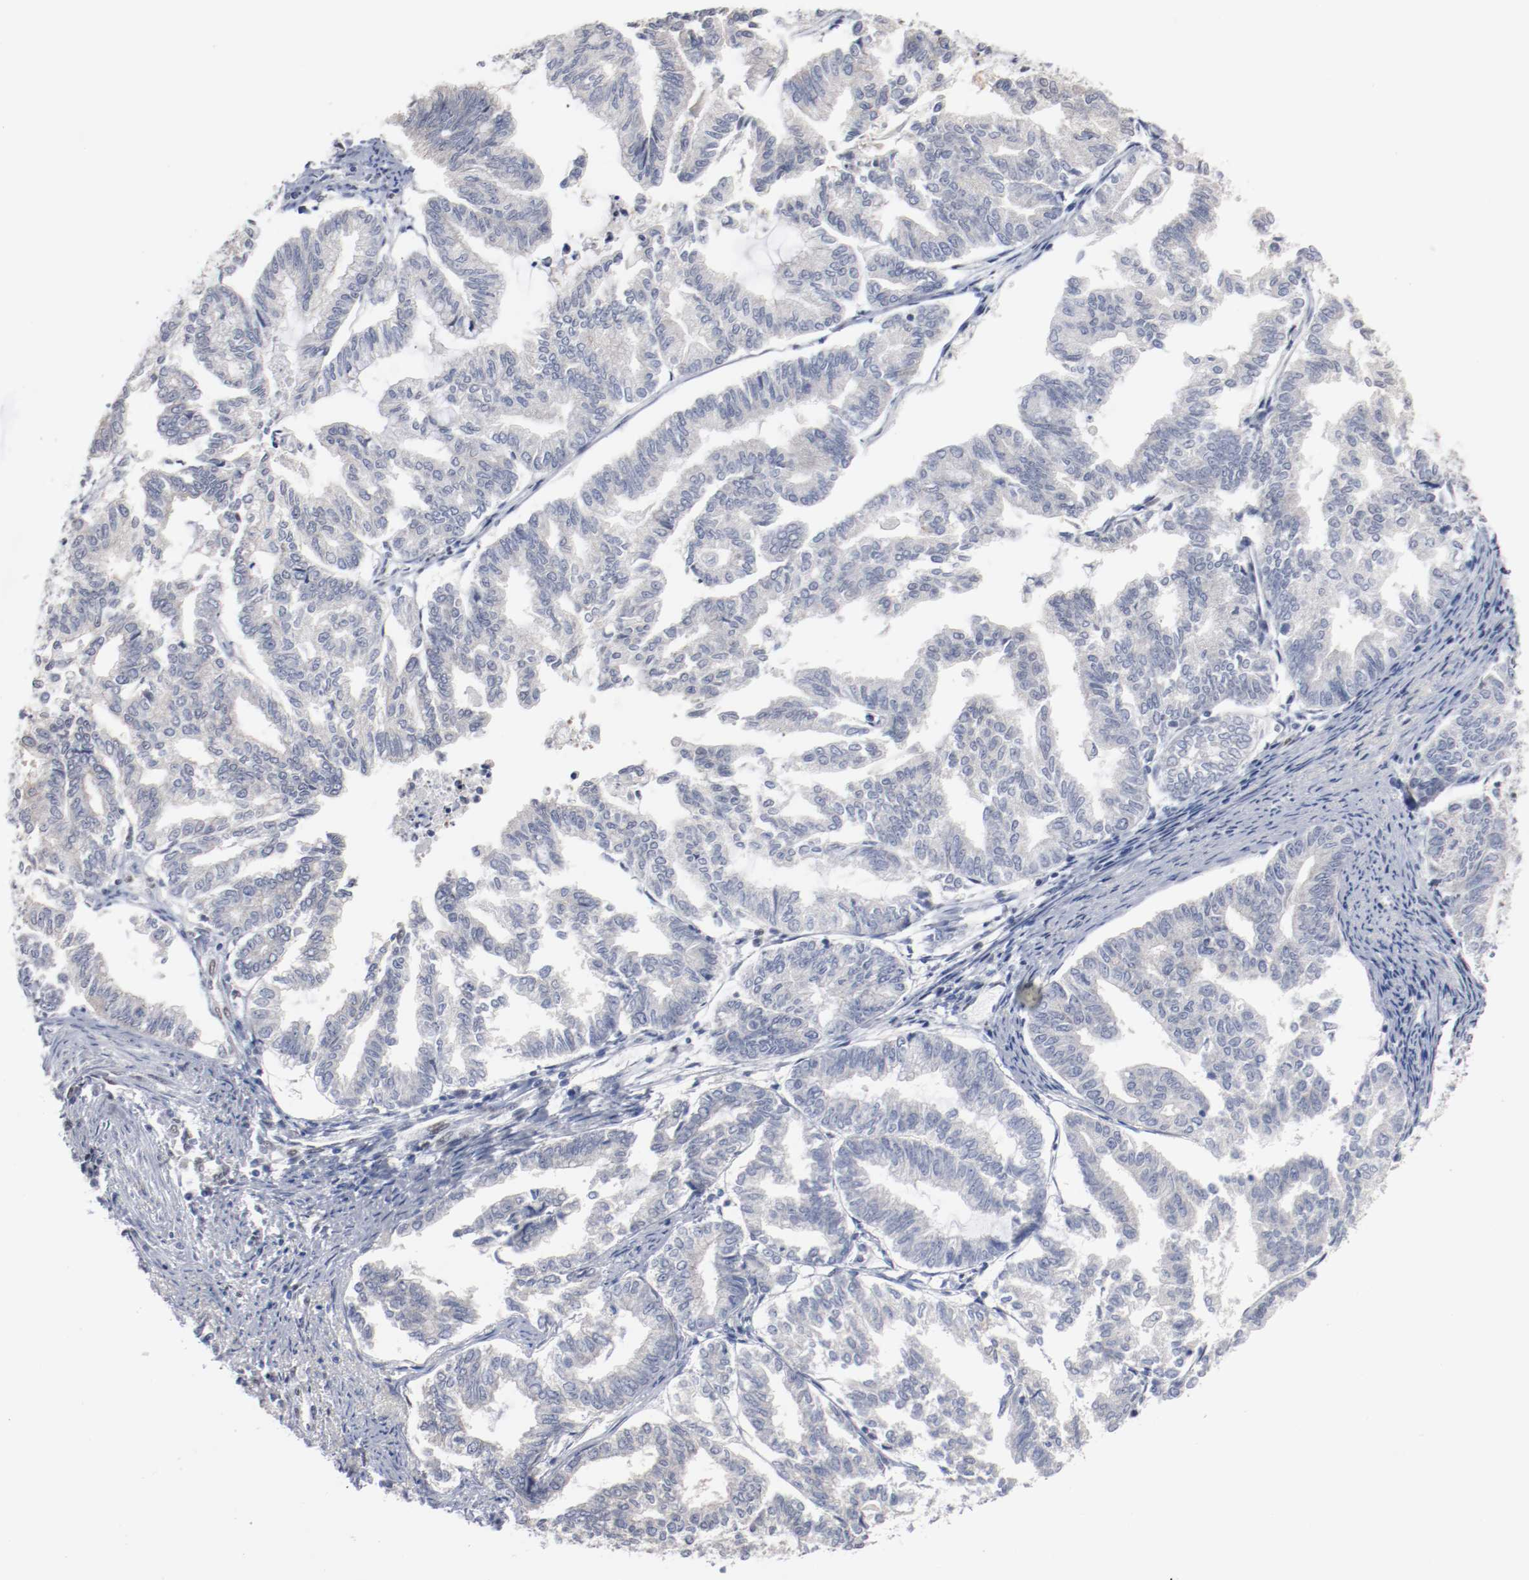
{"staining": {"intensity": "negative", "quantity": "none", "location": "none"}, "tissue": "endometrial cancer", "cell_type": "Tumor cells", "image_type": "cancer", "snomed": [{"axis": "morphology", "description": "Adenocarcinoma, NOS"}, {"axis": "topography", "description": "Endometrium"}], "caption": "Tumor cells are negative for brown protein staining in endometrial cancer (adenocarcinoma). The staining is performed using DAB brown chromogen with nuclei counter-stained in using hematoxylin.", "gene": "ZEB2", "patient": {"sex": "female", "age": 79}}